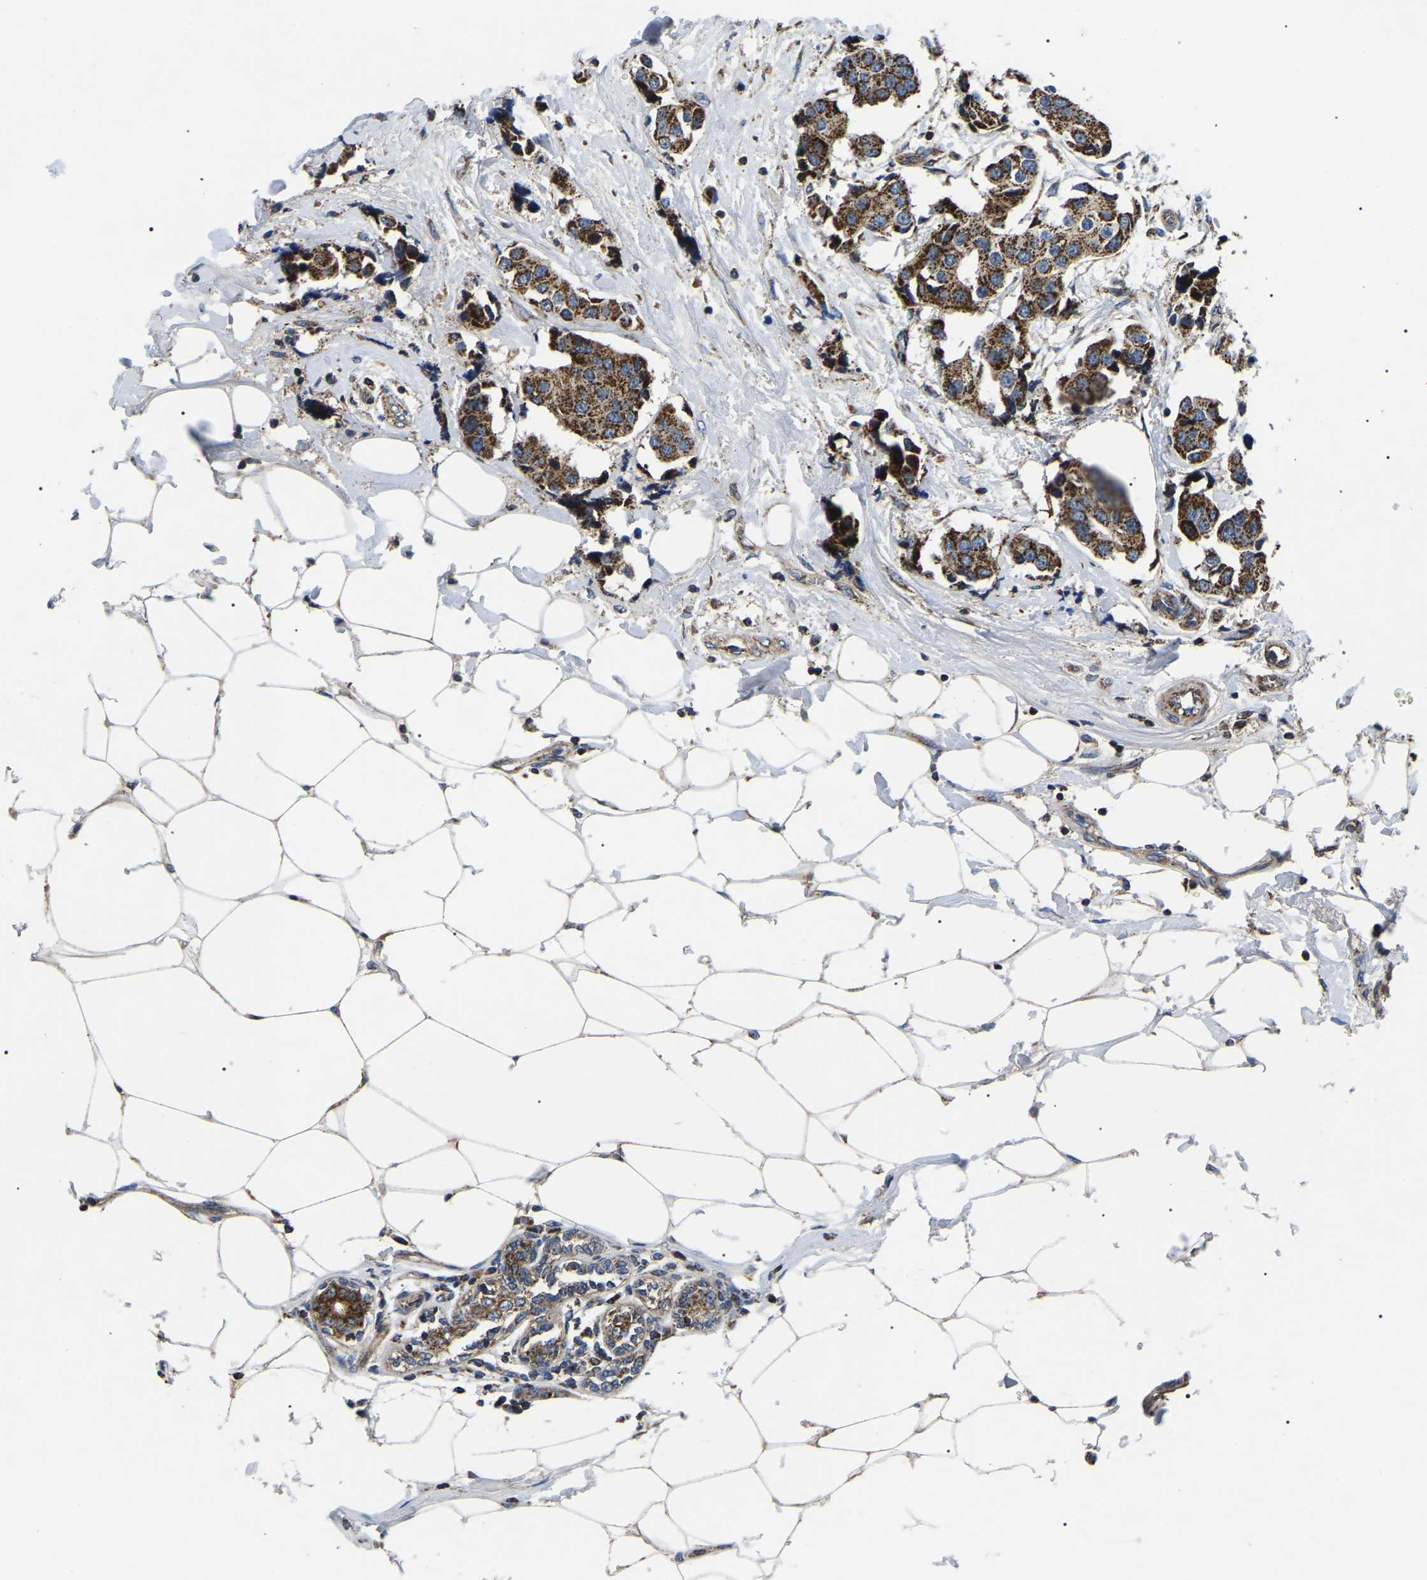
{"staining": {"intensity": "strong", "quantity": ">75%", "location": "cytoplasmic/membranous"}, "tissue": "breast cancer", "cell_type": "Tumor cells", "image_type": "cancer", "snomed": [{"axis": "morphology", "description": "Normal tissue, NOS"}, {"axis": "morphology", "description": "Duct carcinoma"}, {"axis": "topography", "description": "Breast"}], "caption": "Strong cytoplasmic/membranous staining for a protein is present in about >75% of tumor cells of breast cancer (infiltrating ductal carcinoma) using immunohistochemistry (IHC).", "gene": "PPM1E", "patient": {"sex": "female", "age": 39}}